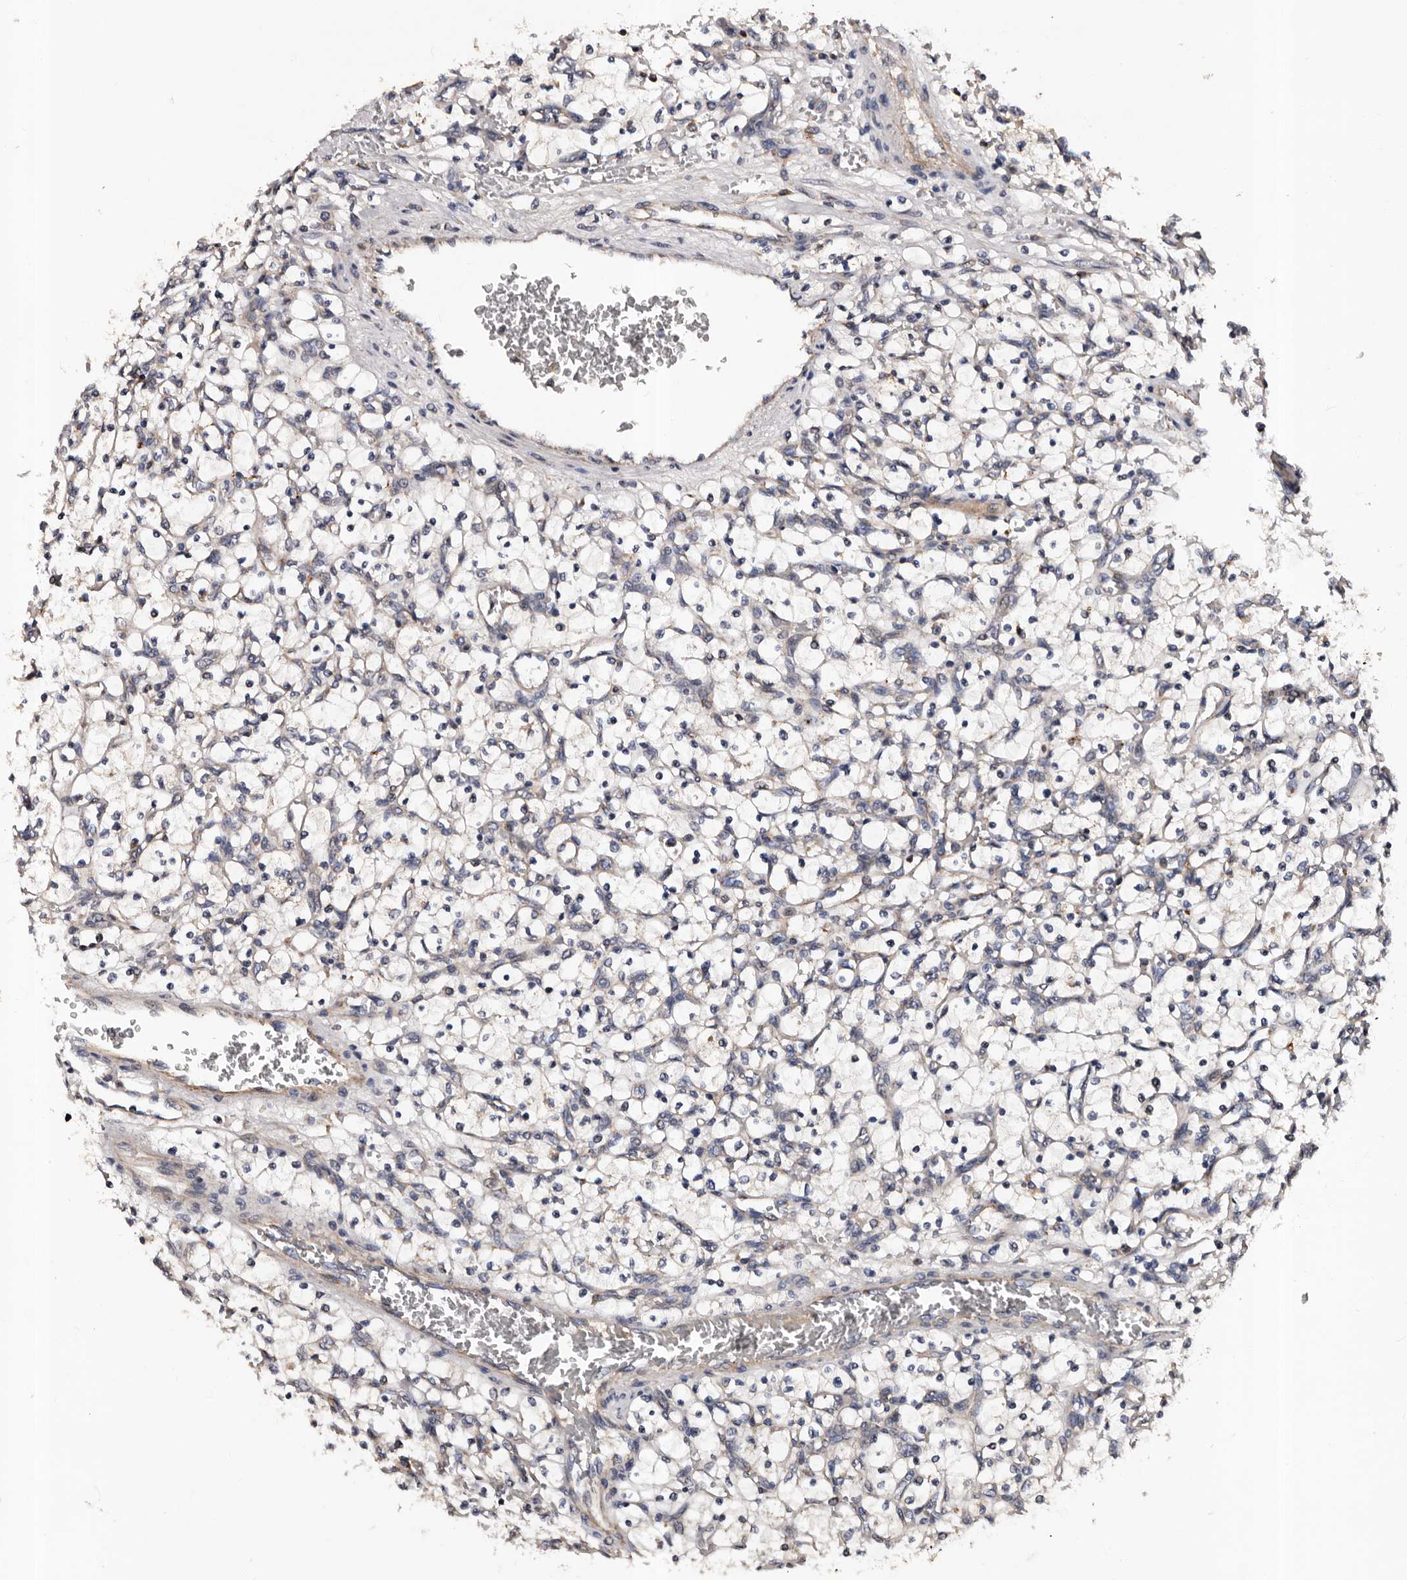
{"staining": {"intensity": "negative", "quantity": "none", "location": "none"}, "tissue": "renal cancer", "cell_type": "Tumor cells", "image_type": "cancer", "snomed": [{"axis": "morphology", "description": "Adenocarcinoma, NOS"}, {"axis": "topography", "description": "Kidney"}], "caption": "Protein analysis of renal adenocarcinoma displays no significant staining in tumor cells. (Stains: DAB (3,3'-diaminobenzidine) immunohistochemistry (IHC) with hematoxylin counter stain, Microscopy: brightfield microscopy at high magnification).", "gene": "ADCK5", "patient": {"sex": "female", "age": 69}}